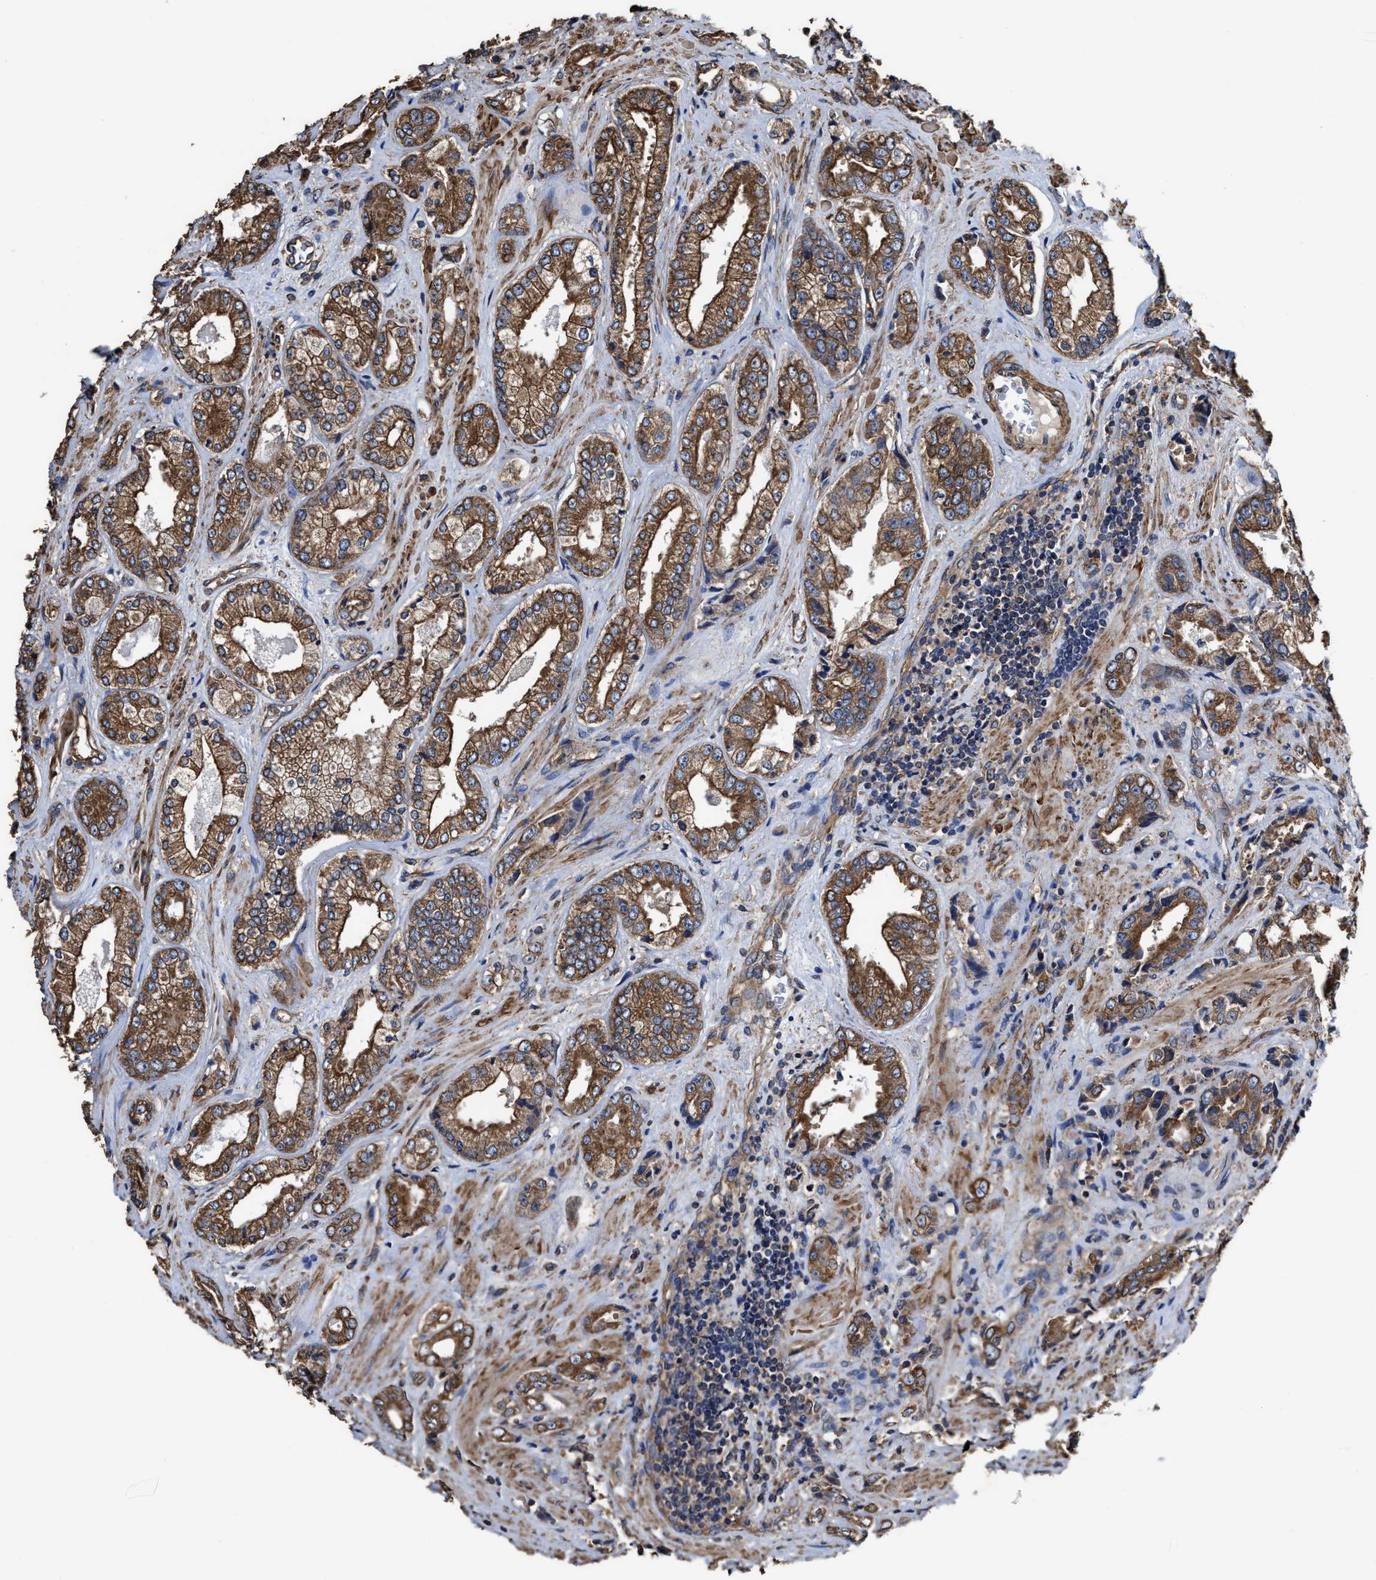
{"staining": {"intensity": "weak", "quantity": ">75%", "location": "cytoplasmic/membranous"}, "tissue": "prostate cancer", "cell_type": "Tumor cells", "image_type": "cancer", "snomed": [{"axis": "morphology", "description": "Adenocarcinoma, High grade"}, {"axis": "topography", "description": "Prostate"}], "caption": "Prostate cancer stained for a protein (brown) reveals weak cytoplasmic/membranous positive staining in approximately >75% of tumor cells.", "gene": "SFXN4", "patient": {"sex": "male", "age": 61}}